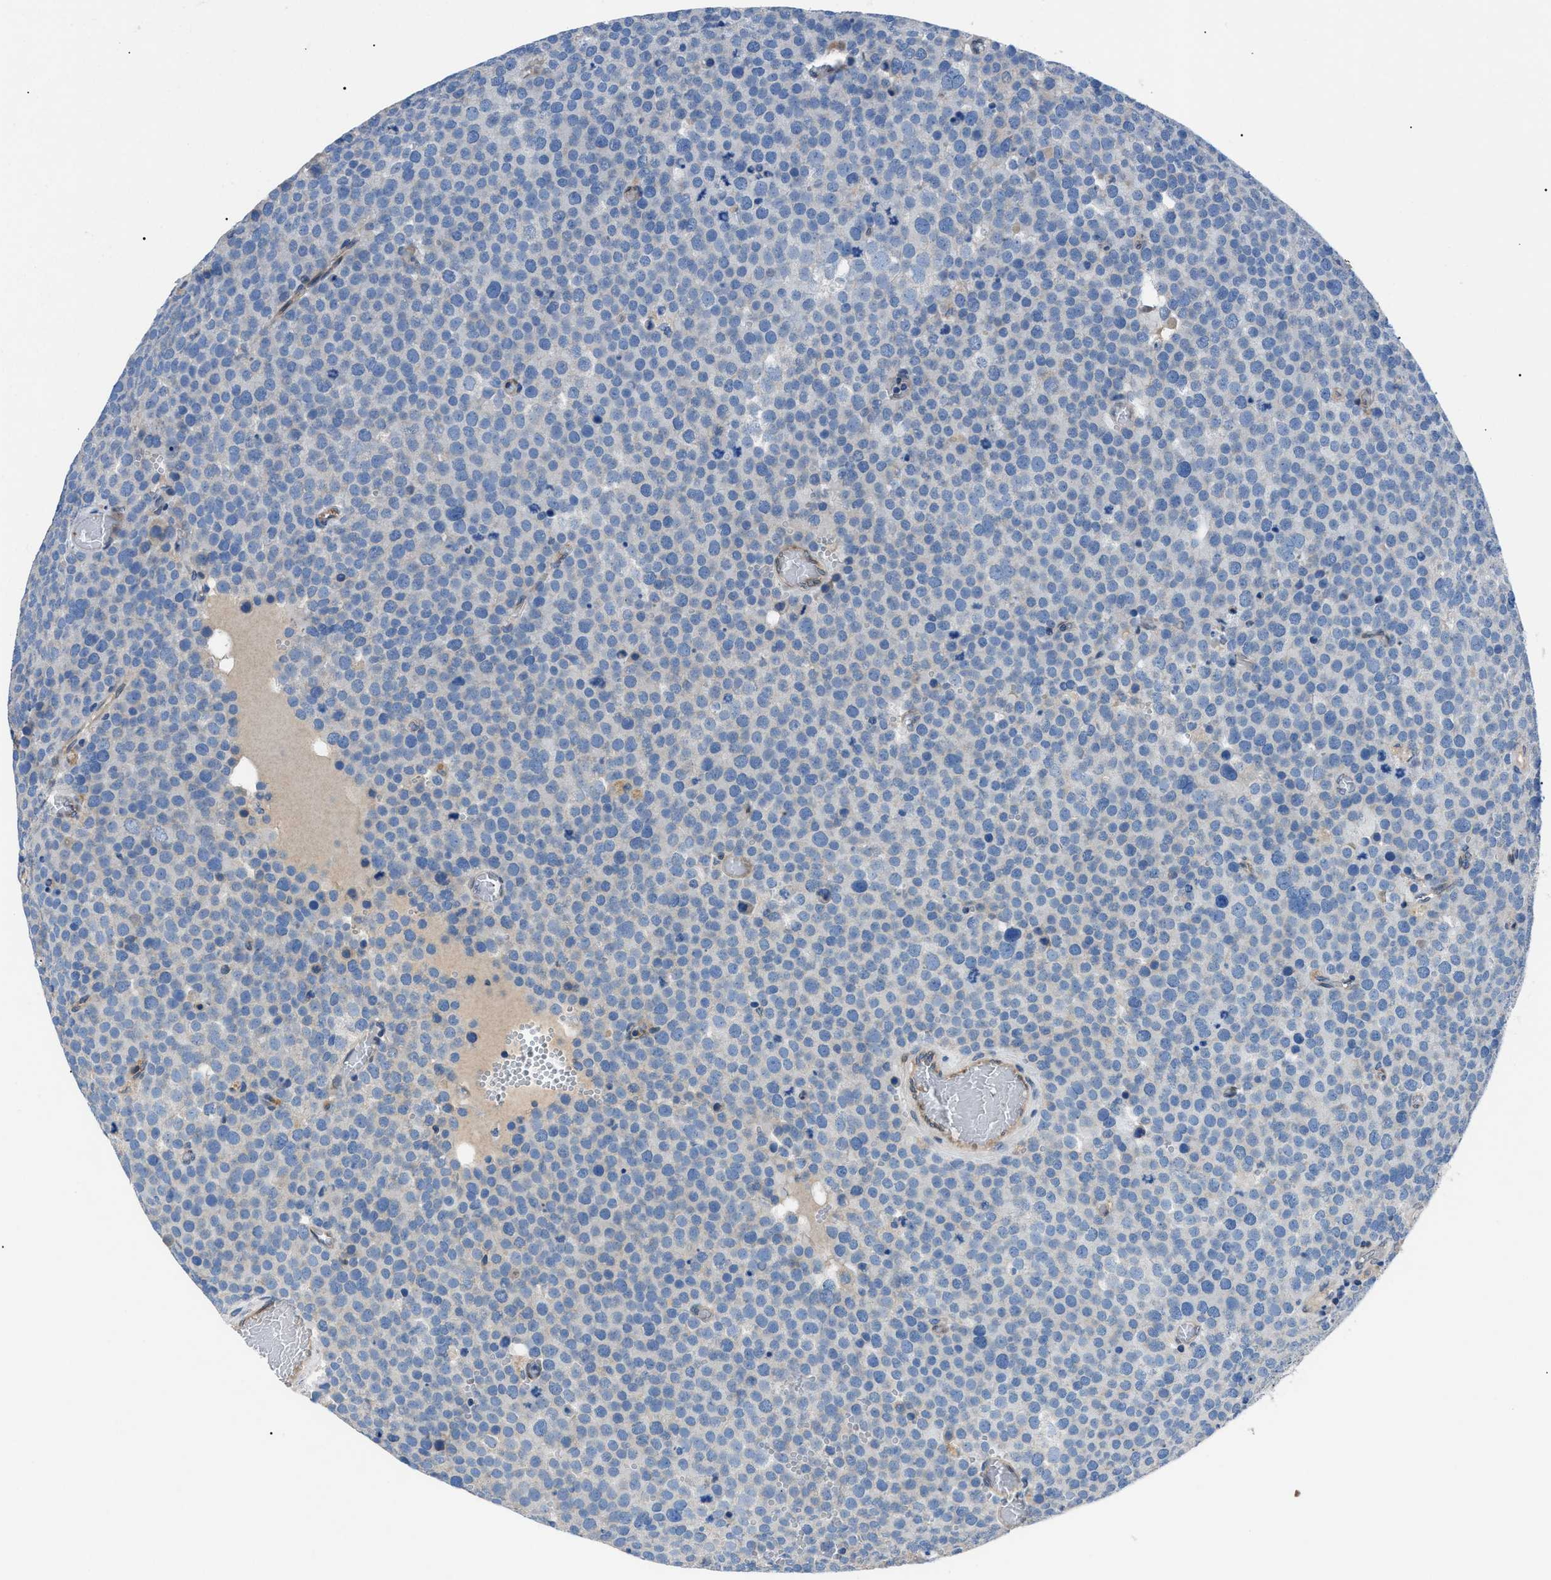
{"staining": {"intensity": "negative", "quantity": "none", "location": "none"}, "tissue": "testis cancer", "cell_type": "Tumor cells", "image_type": "cancer", "snomed": [{"axis": "morphology", "description": "Normal tissue, NOS"}, {"axis": "morphology", "description": "Seminoma, NOS"}, {"axis": "topography", "description": "Testis"}], "caption": "An immunohistochemistry micrograph of testis cancer (seminoma) is shown. There is no staining in tumor cells of testis cancer (seminoma). Nuclei are stained in blue.", "gene": "ZDHHC24", "patient": {"sex": "male", "age": 71}}